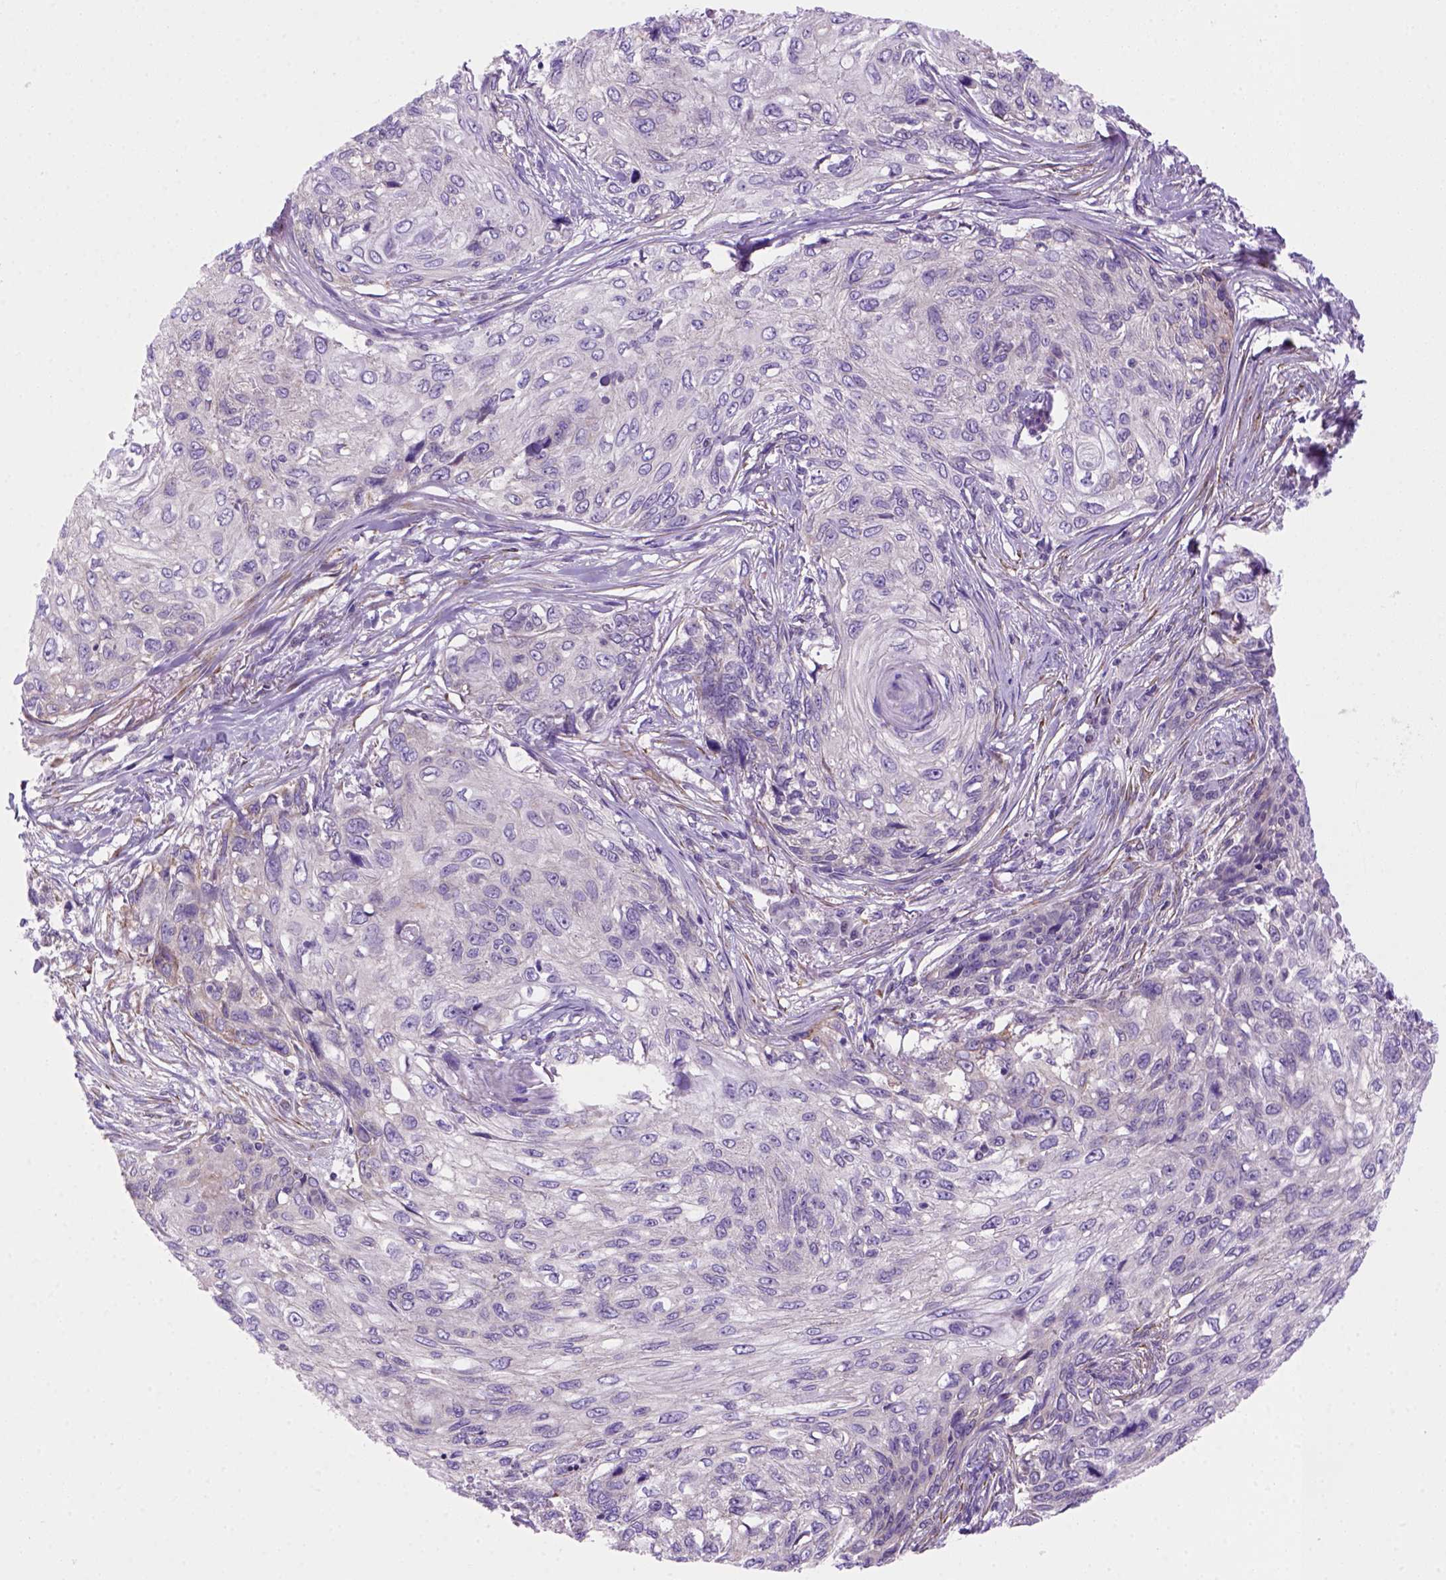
{"staining": {"intensity": "negative", "quantity": "none", "location": "none"}, "tissue": "skin cancer", "cell_type": "Tumor cells", "image_type": "cancer", "snomed": [{"axis": "morphology", "description": "Squamous cell carcinoma, NOS"}, {"axis": "topography", "description": "Skin"}], "caption": "The photomicrograph demonstrates no staining of tumor cells in skin squamous cell carcinoma.", "gene": "MGMT", "patient": {"sex": "male", "age": 92}}